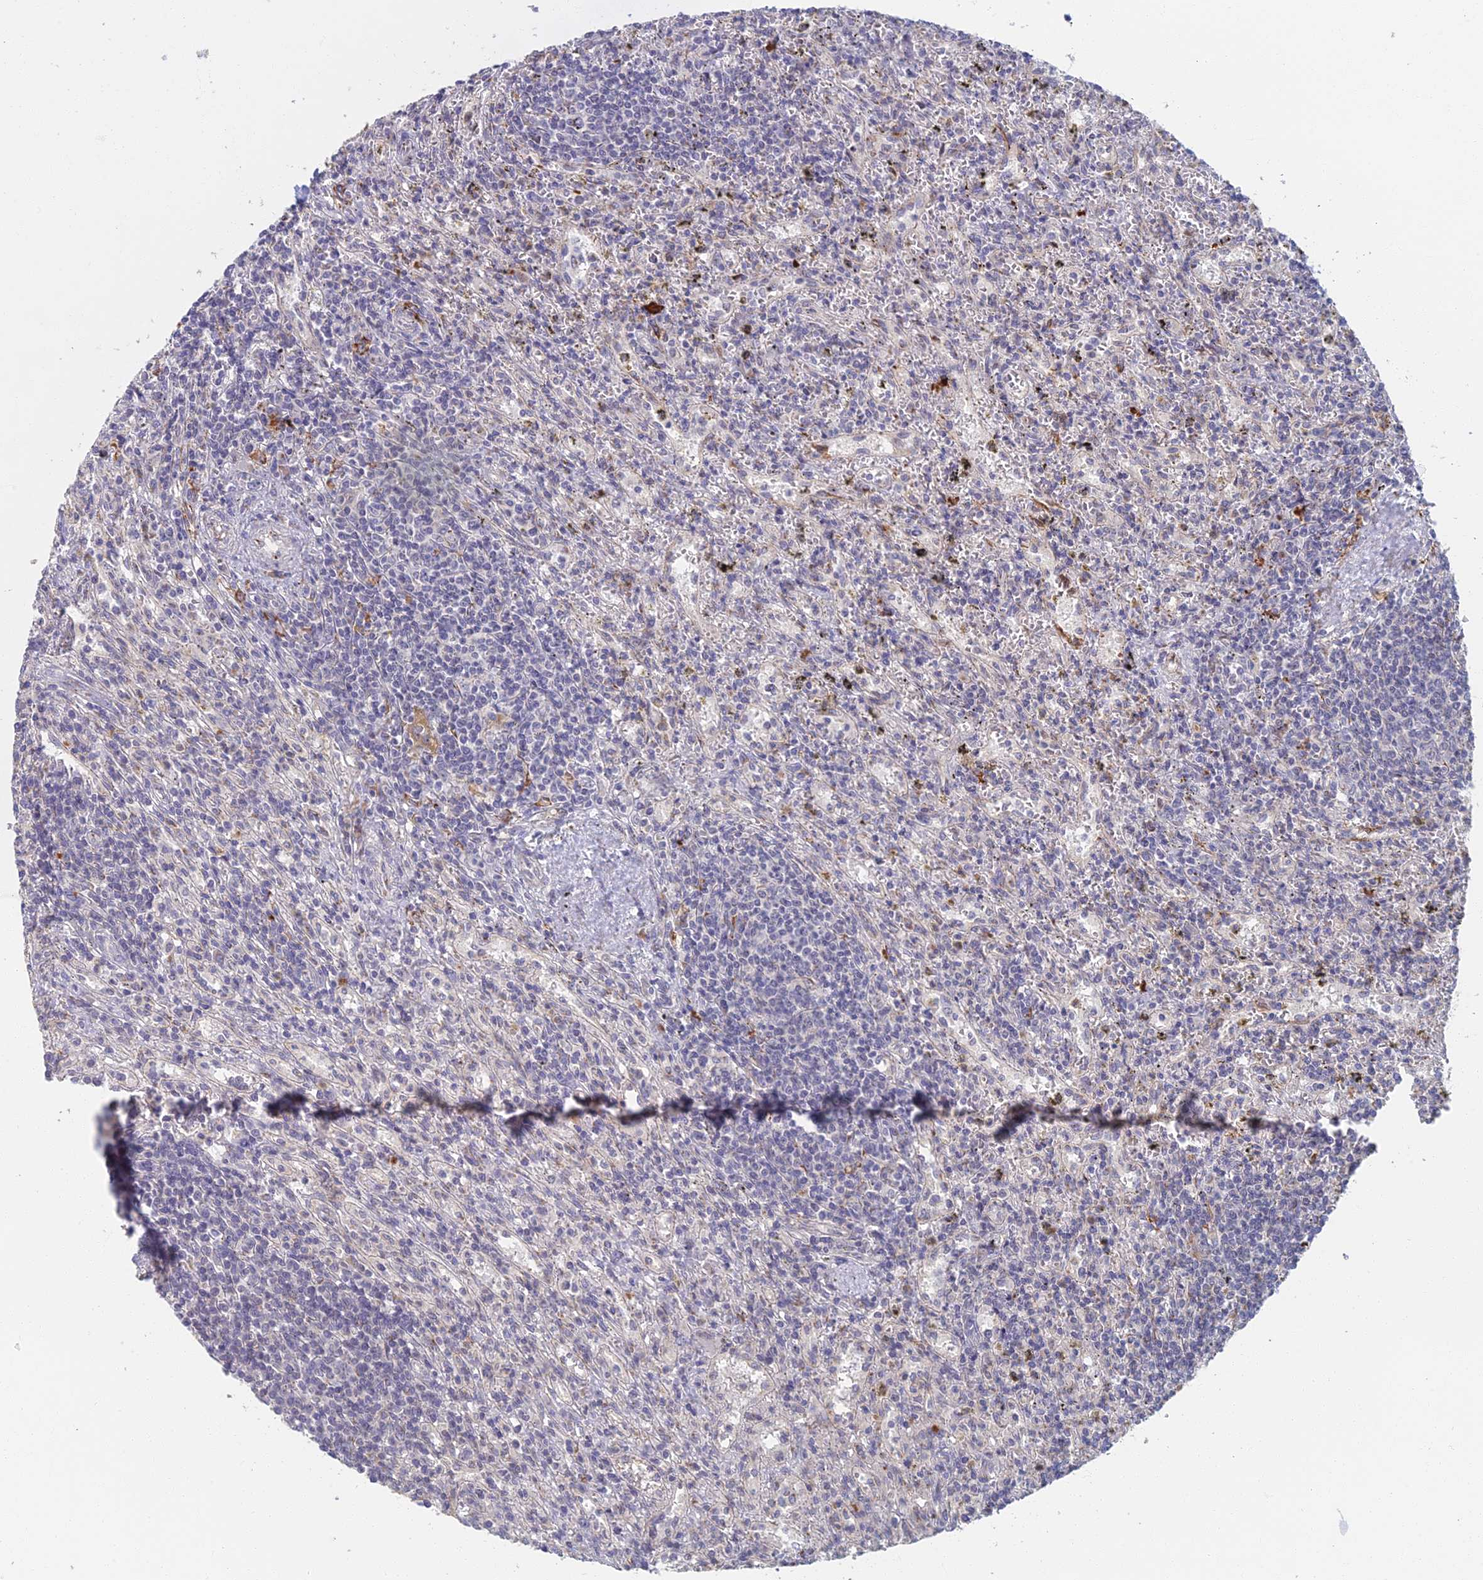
{"staining": {"intensity": "negative", "quantity": "none", "location": "none"}, "tissue": "lymphoma", "cell_type": "Tumor cells", "image_type": "cancer", "snomed": [{"axis": "morphology", "description": "Malignant lymphoma, non-Hodgkin's type, Low grade"}, {"axis": "topography", "description": "Spleen"}], "caption": "The micrograph demonstrates no significant positivity in tumor cells of lymphoma.", "gene": "GPATCH1", "patient": {"sex": "male", "age": 76}}